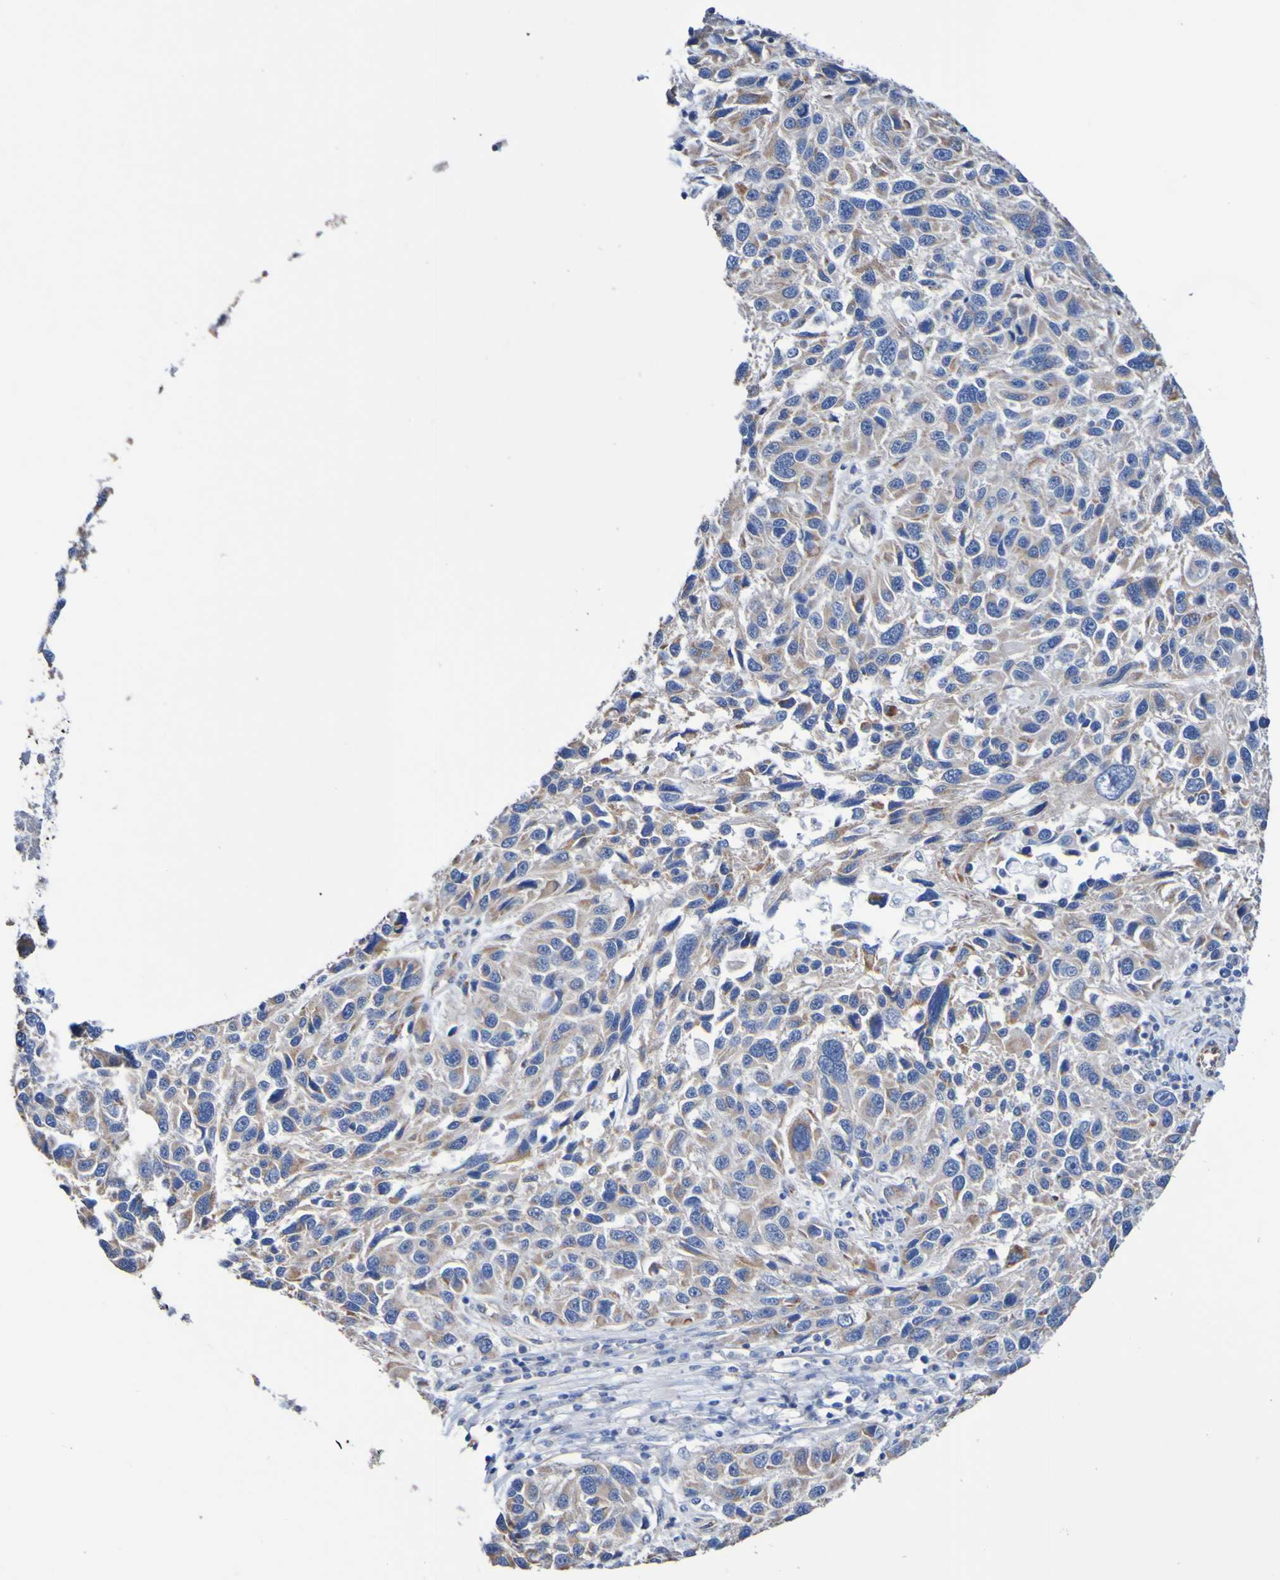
{"staining": {"intensity": "weak", "quantity": "25%-75%", "location": "cytoplasmic/membranous"}, "tissue": "melanoma", "cell_type": "Tumor cells", "image_type": "cancer", "snomed": [{"axis": "morphology", "description": "Malignant melanoma, NOS"}, {"axis": "topography", "description": "Skin"}], "caption": "A brown stain shows weak cytoplasmic/membranous positivity of a protein in melanoma tumor cells. The protein is stained brown, and the nuclei are stained in blue (DAB (3,3'-diaminobenzidine) IHC with brightfield microscopy, high magnification).", "gene": "ELMOD3", "patient": {"sex": "male", "age": 53}}